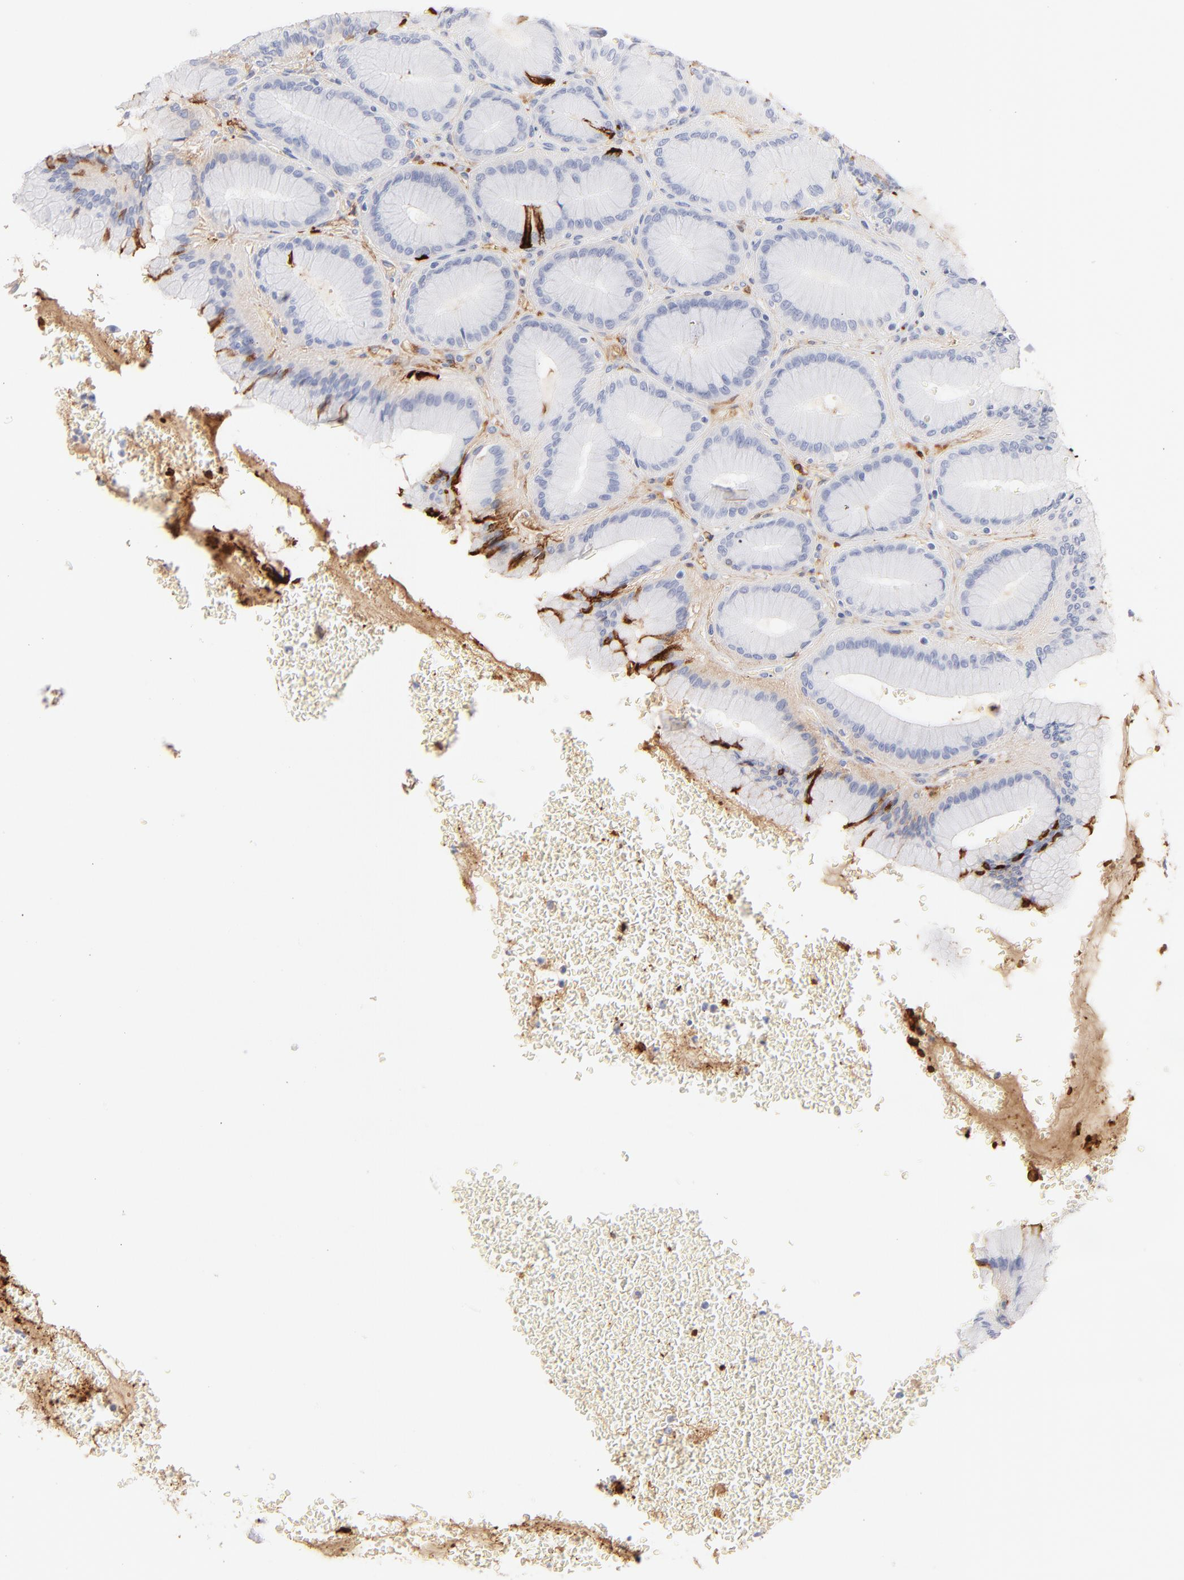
{"staining": {"intensity": "moderate", "quantity": "<25%", "location": "cytoplasmic/membranous"}, "tissue": "stomach", "cell_type": "Glandular cells", "image_type": "normal", "snomed": [{"axis": "morphology", "description": "Normal tissue, NOS"}, {"axis": "morphology", "description": "Adenocarcinoma, NOS"}, {"axis": "topography", "description": "Stomach"}, {"axis": "topography", "description": "Stomach, lower"}], "caption": "The immunohistochemical stain labels moderate cytoplasmic/membranous staining in glandular cells of benign stomach. (DAB IHC, brown staining for protein, blue staining for nuclei).", "gene": "APOH", "patient": {"sex": "female", "age": 65}}